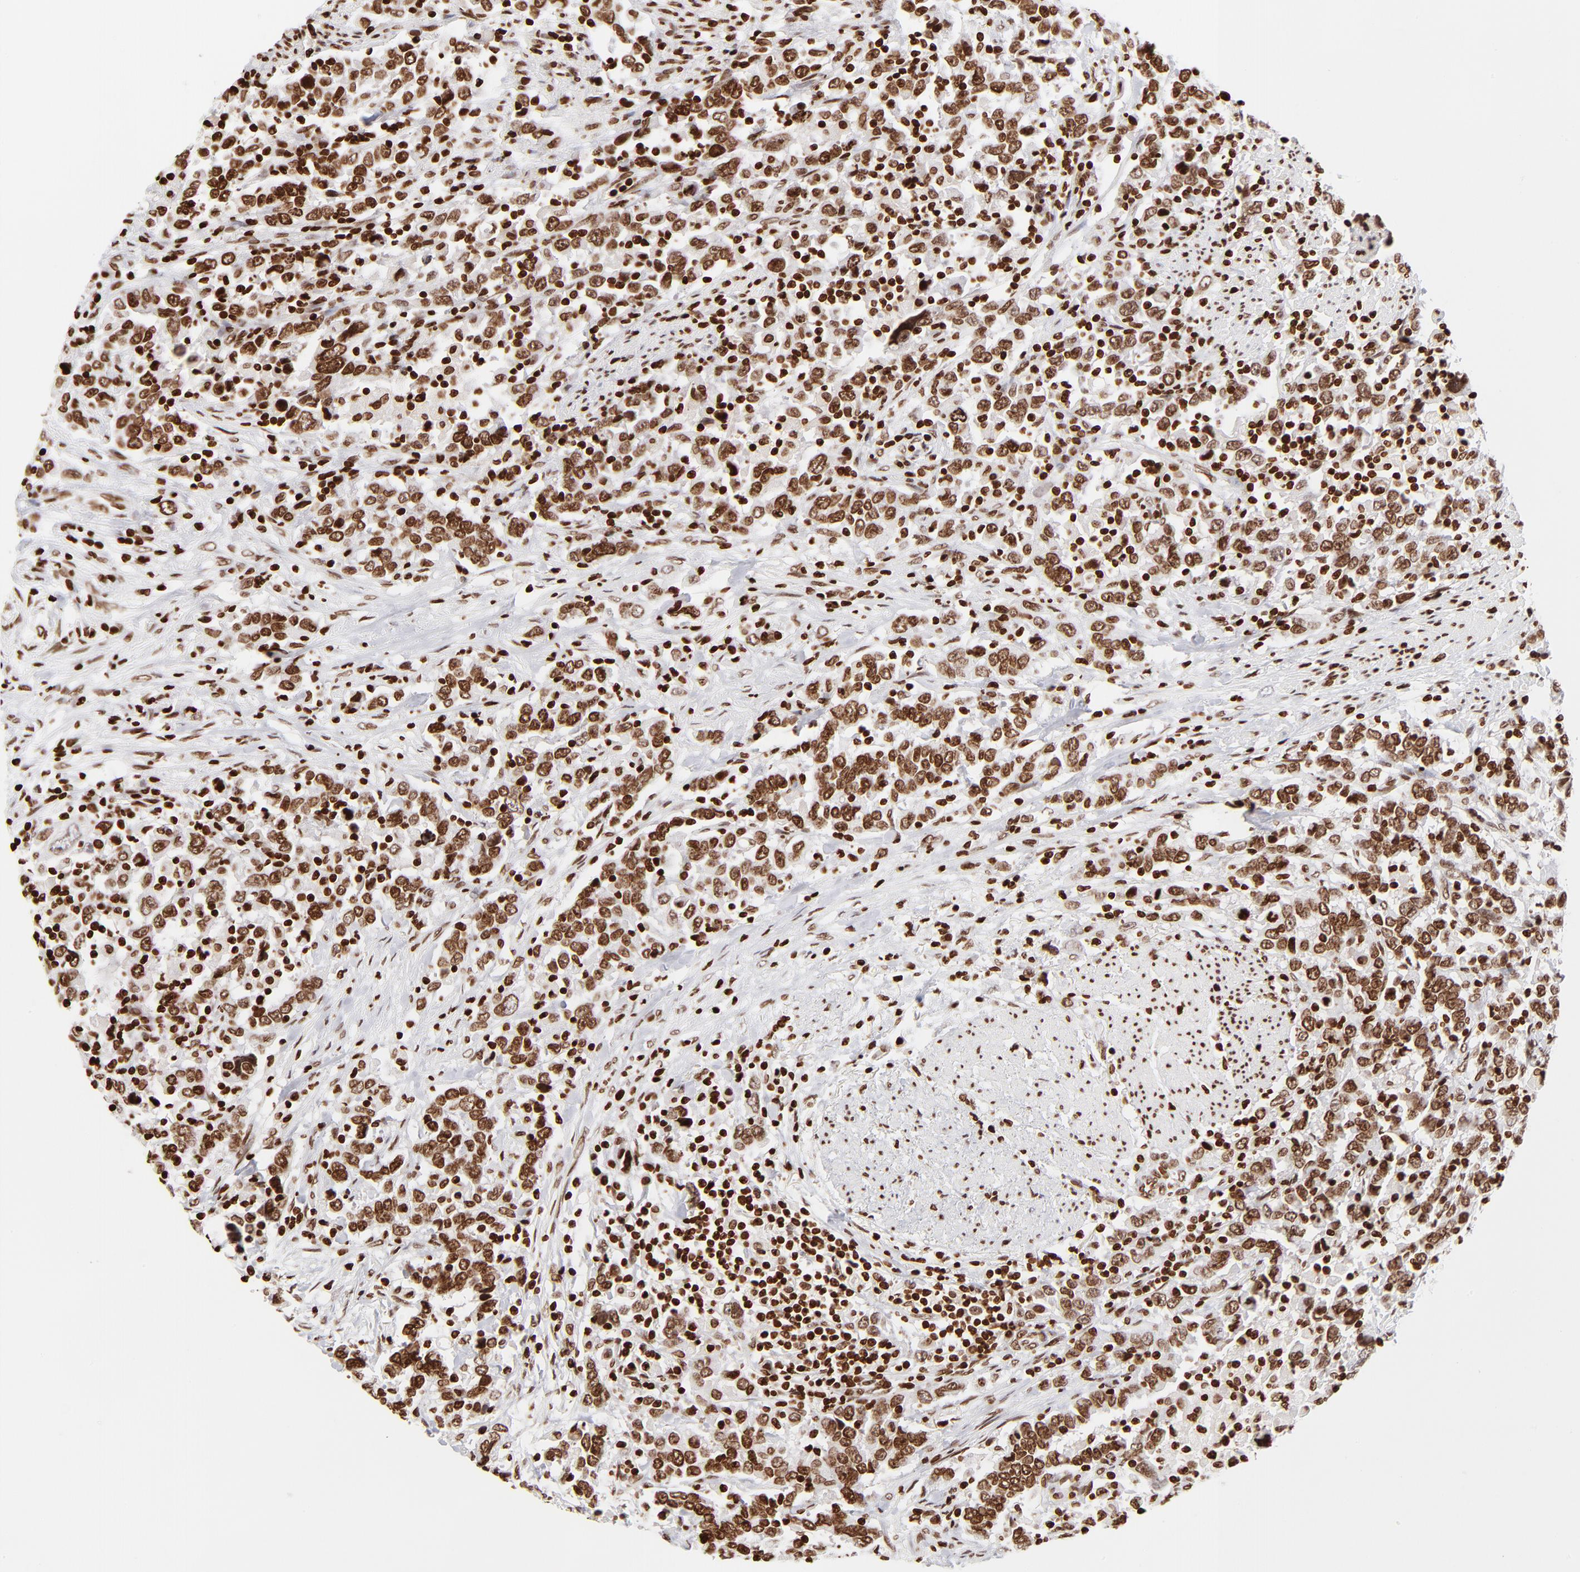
{"staining": {"intensity": "strong", "quantity": ">75%", "location": "nuclear"}, "tissue": "urothelial cancer", "cell_type": "Tumor cells", "image_type": "cancer", "snomed": [{"axis": "morphology", "description": "Urothelial carcinoma, High grade"}, {"axis": "topography", "description": "Urinary bladder"}], "caption": "A micrograph of urothelial cancer stained for a protein shows strong nuclear brown staining in tumor cells.", "gene": "RTL4", "patient": {"sex": "male", "age": 61}}